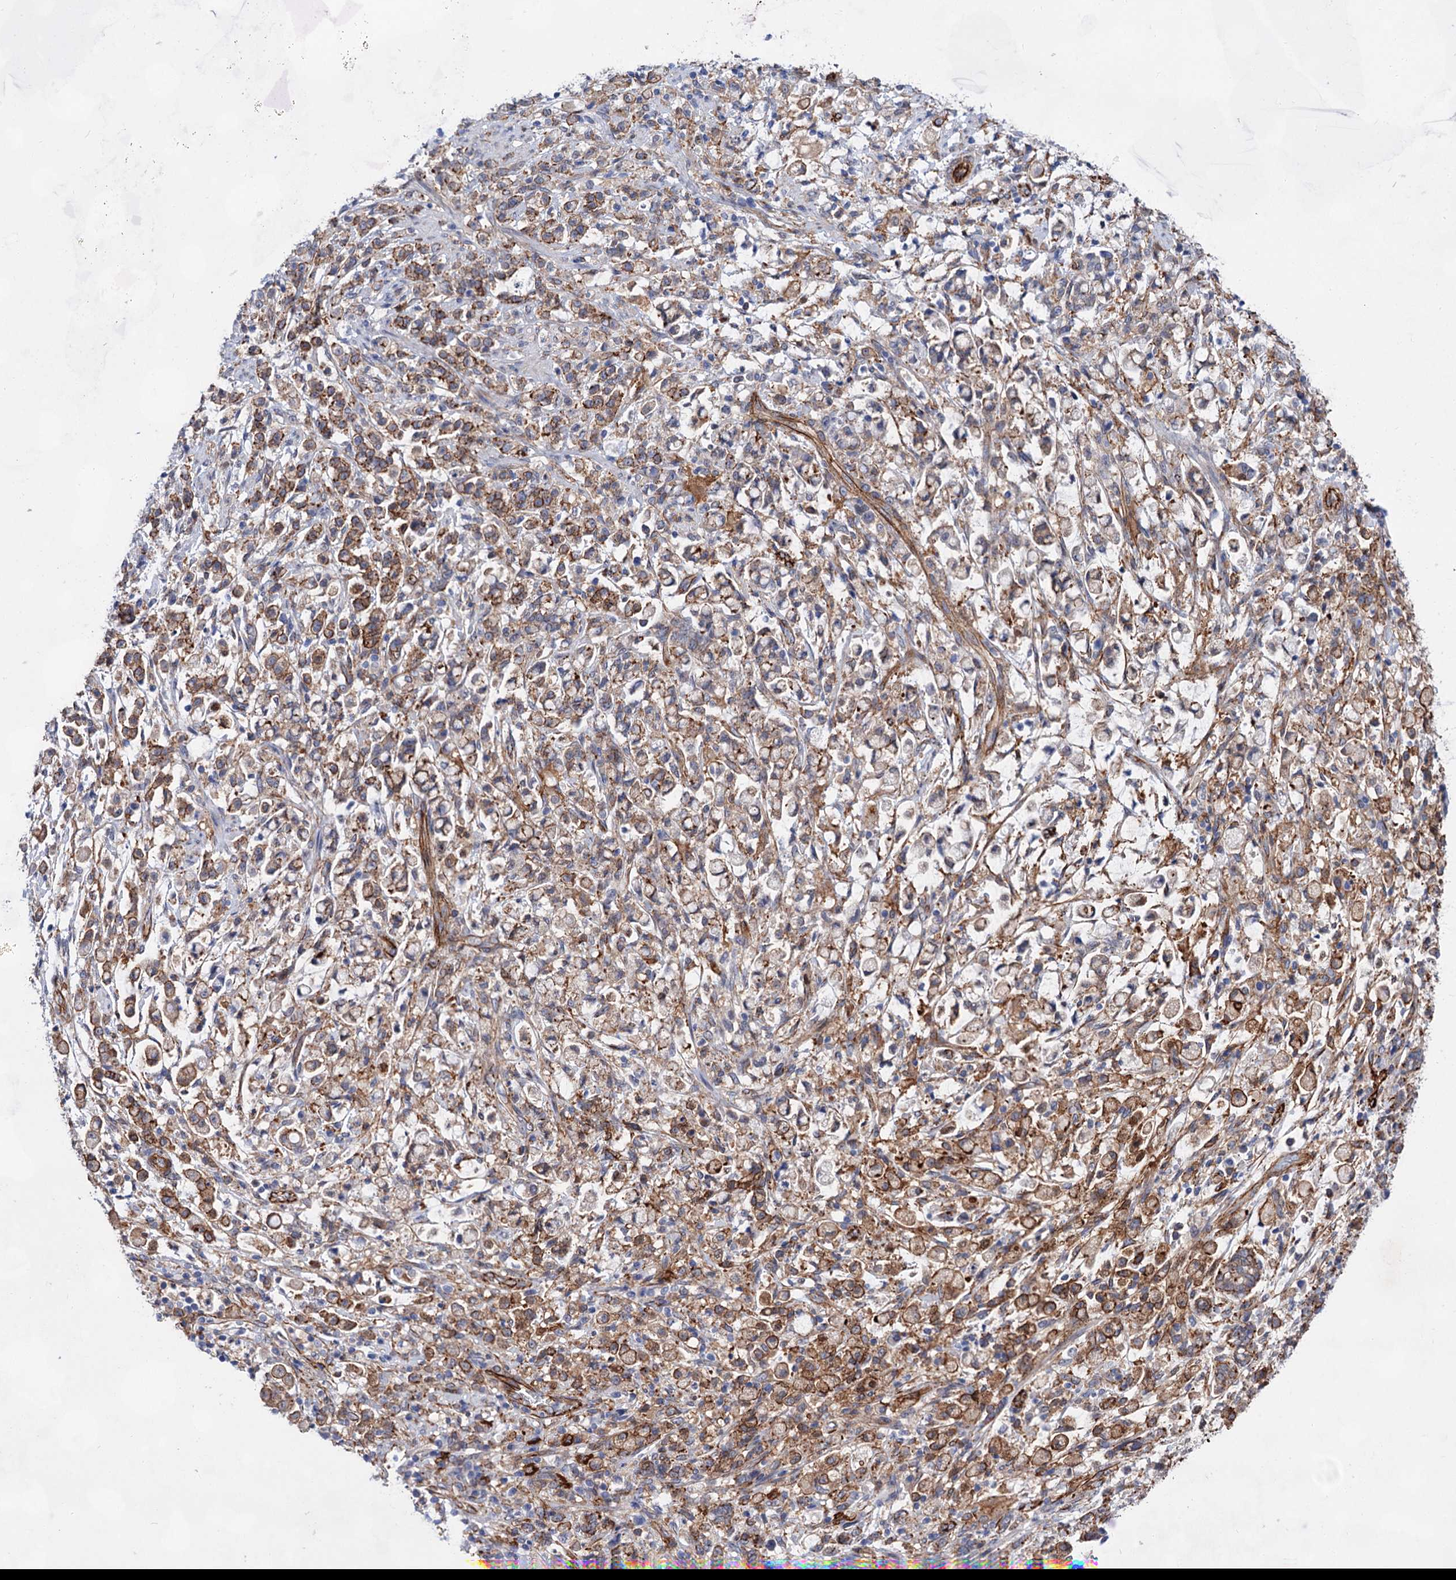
{"staining": {"intensity": "moderate", "quantity": ">75%", "location": "cytoplasmic/membranous"}, "tissue": "stomach cancer", "cell_type": "Tumor cells", "image_type": "cancer", "snomed": [{"axis": "morphology", "description": "Adenocarcinoma, NOS"}, {"axis": "topography", "description": "Stomach"}], "caption": "Stomach adenocarcinoma tissue shows moderate cytoplasmic/membranous staining in about >75% of tumor cells, visualized by immunohistochemistry.", "gene": "TMTC3", "patient": {"sex": "female", "age": 60}}